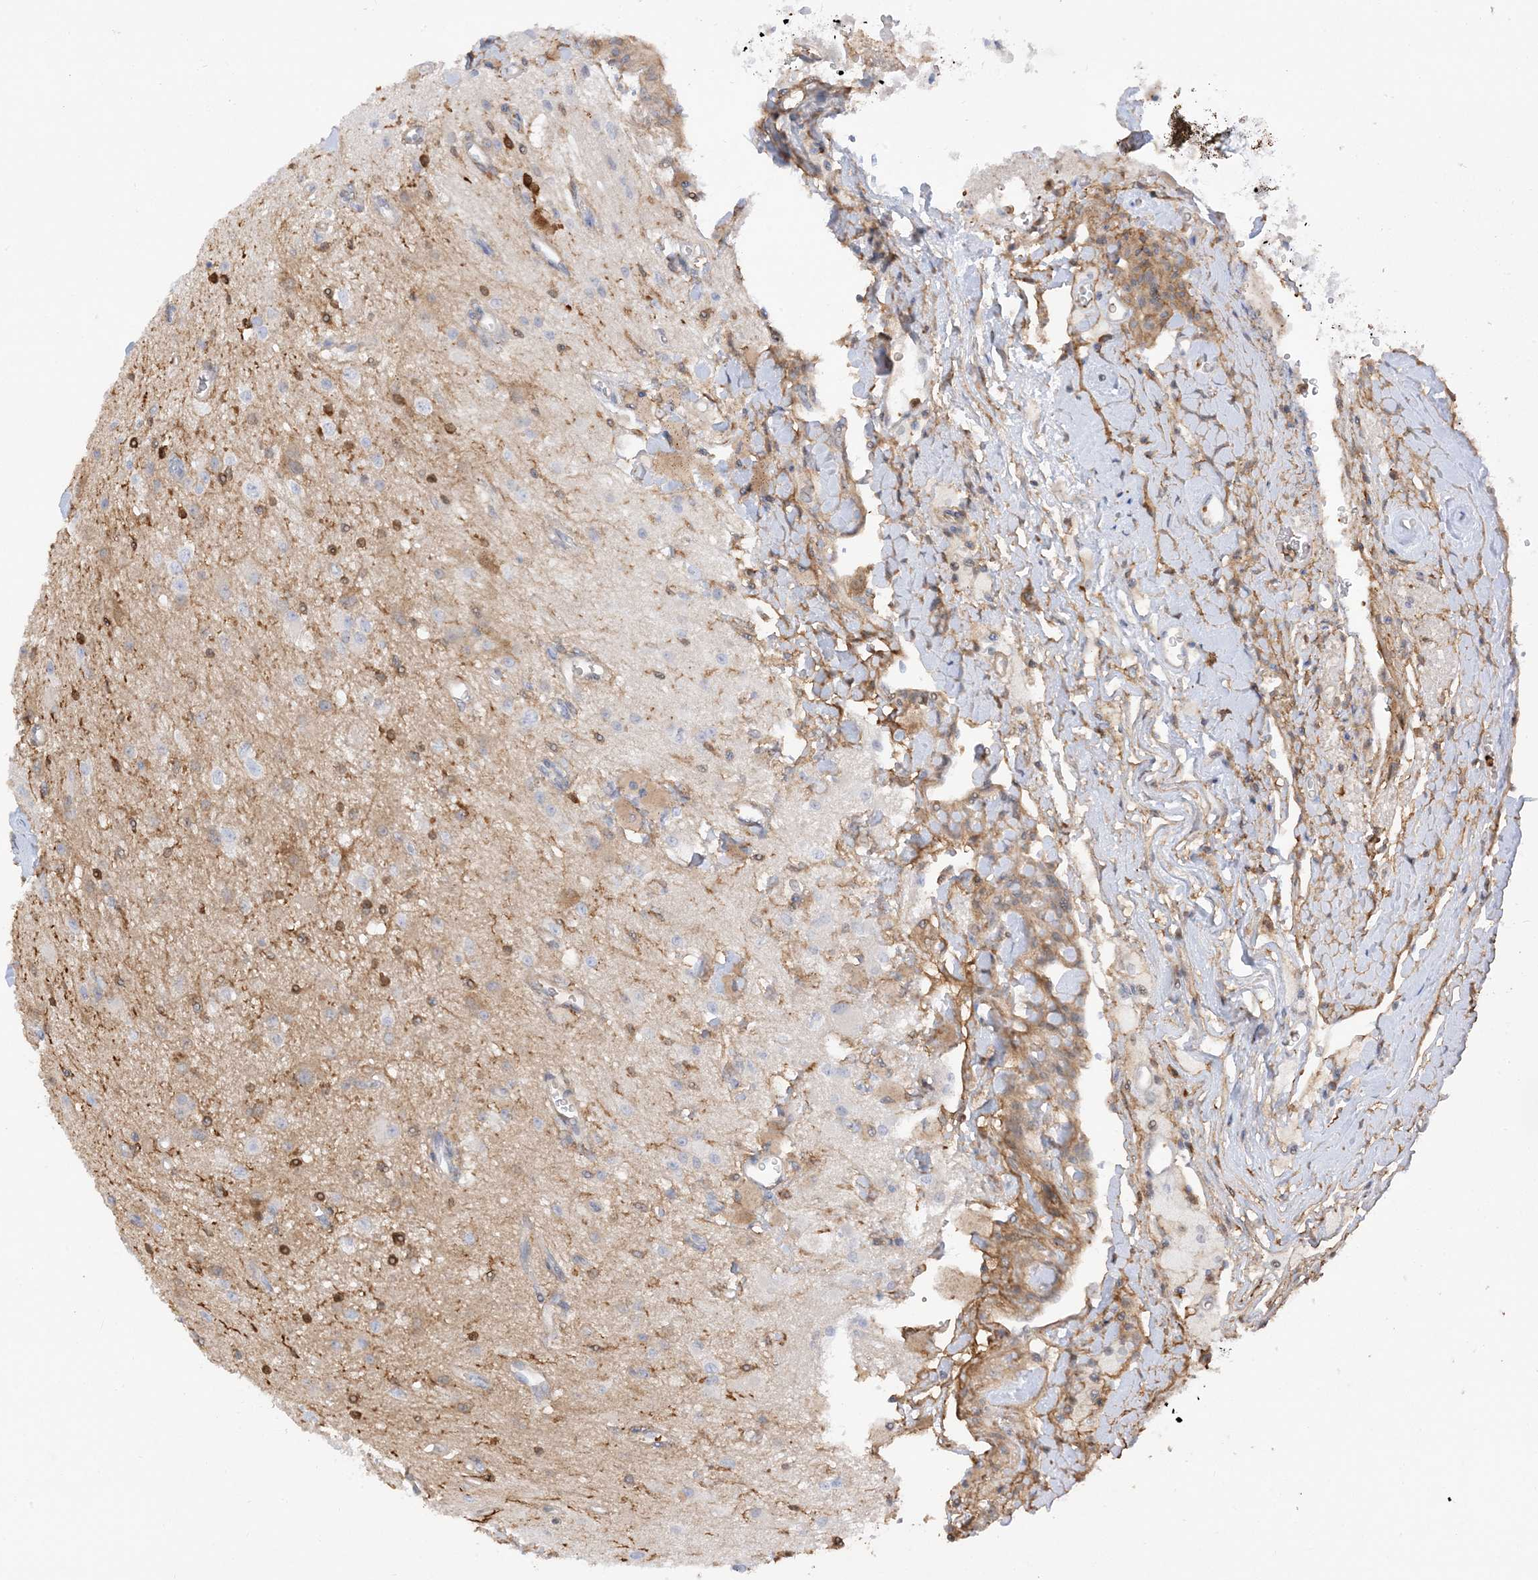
{"staining": {"intensity": "negative", "quantity": "none", "location": "none"}, "tissue": "glioma", "cell_type": "Tumor cells", "image_type": "cancer", "snomed": [{"axis": "morphology", "description": "Glioma, malignant, High grade"}, {"axis": "topography", "description": "Brain"}], "caption": "High magnification brightfield microscopy of malignant high-grade glioma stained with DAB (brown) and counterstained with hematoxylin (blue): tumor cells show no significant expression.", "gene": "PHACTR2", "patient": {"sex": "male", "age": 34}}